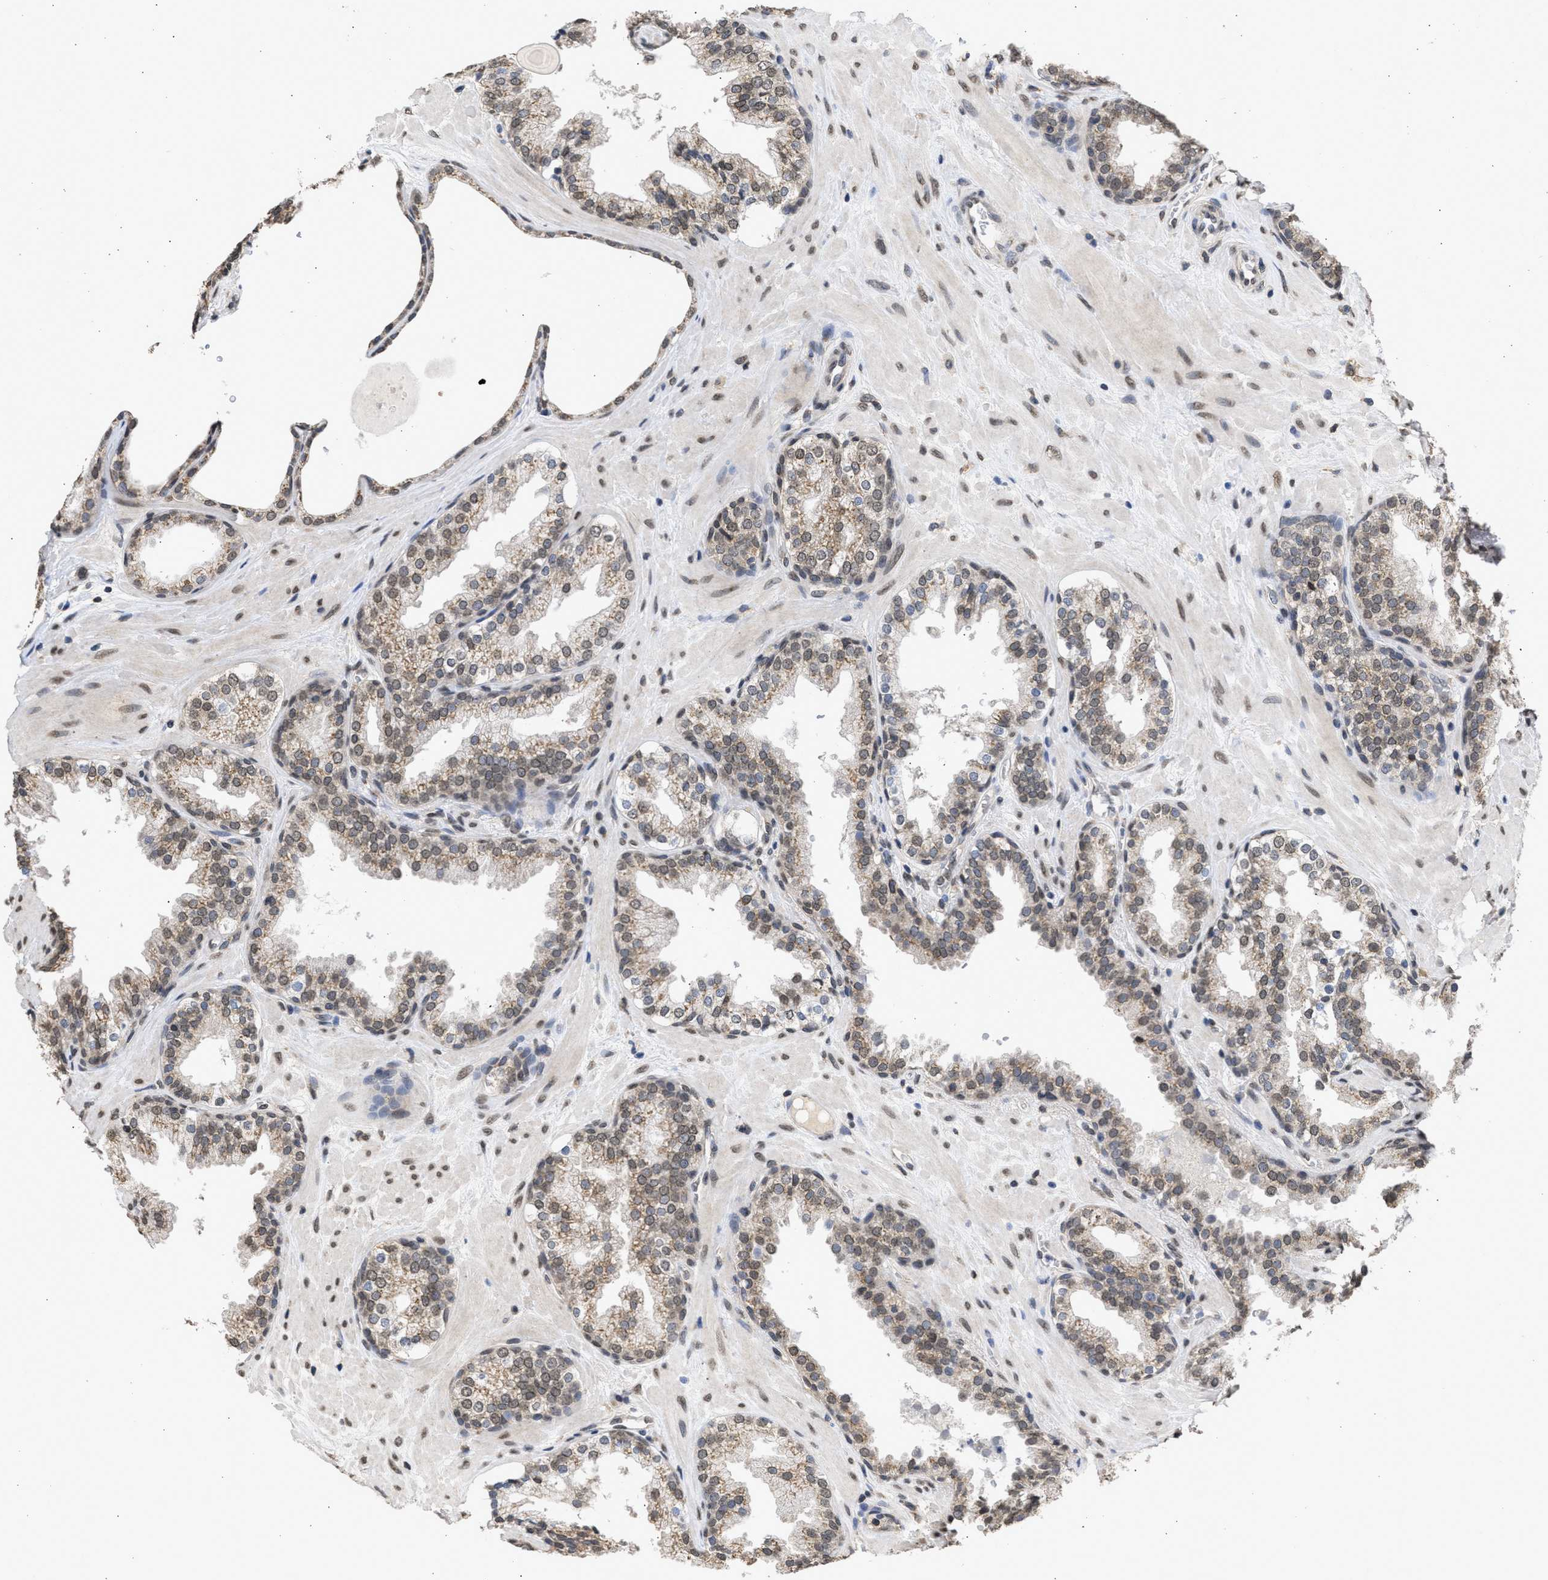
{"staining": {"intensity": "weak", "quantity": "25%-75%", "location": "cytoplasmic/membranous"}, "tissue": "prostate", "cell_type": "Glandular cells", "image_type": "normal", "snomed": [{"axis": "morphology", "description": "Normal tissue, NOS"}, {"axis": "topography", "description": "Prostate"}], "caption": "IHC staining of unremarkable prostate, which exhibits low levels of weak cytoplasmic/membranous positivity in about 25%-75% of glandular cells indicating weak cytoplasmic/membranous protein expression. The staining was performed using DAB (3,3'-diaminobenzidine) (brown) for protein detection and nuclei were counterstained in hematoxylin (blue).", "gene": "NUP35", "patient": {"sex": "male", "age": 51}}